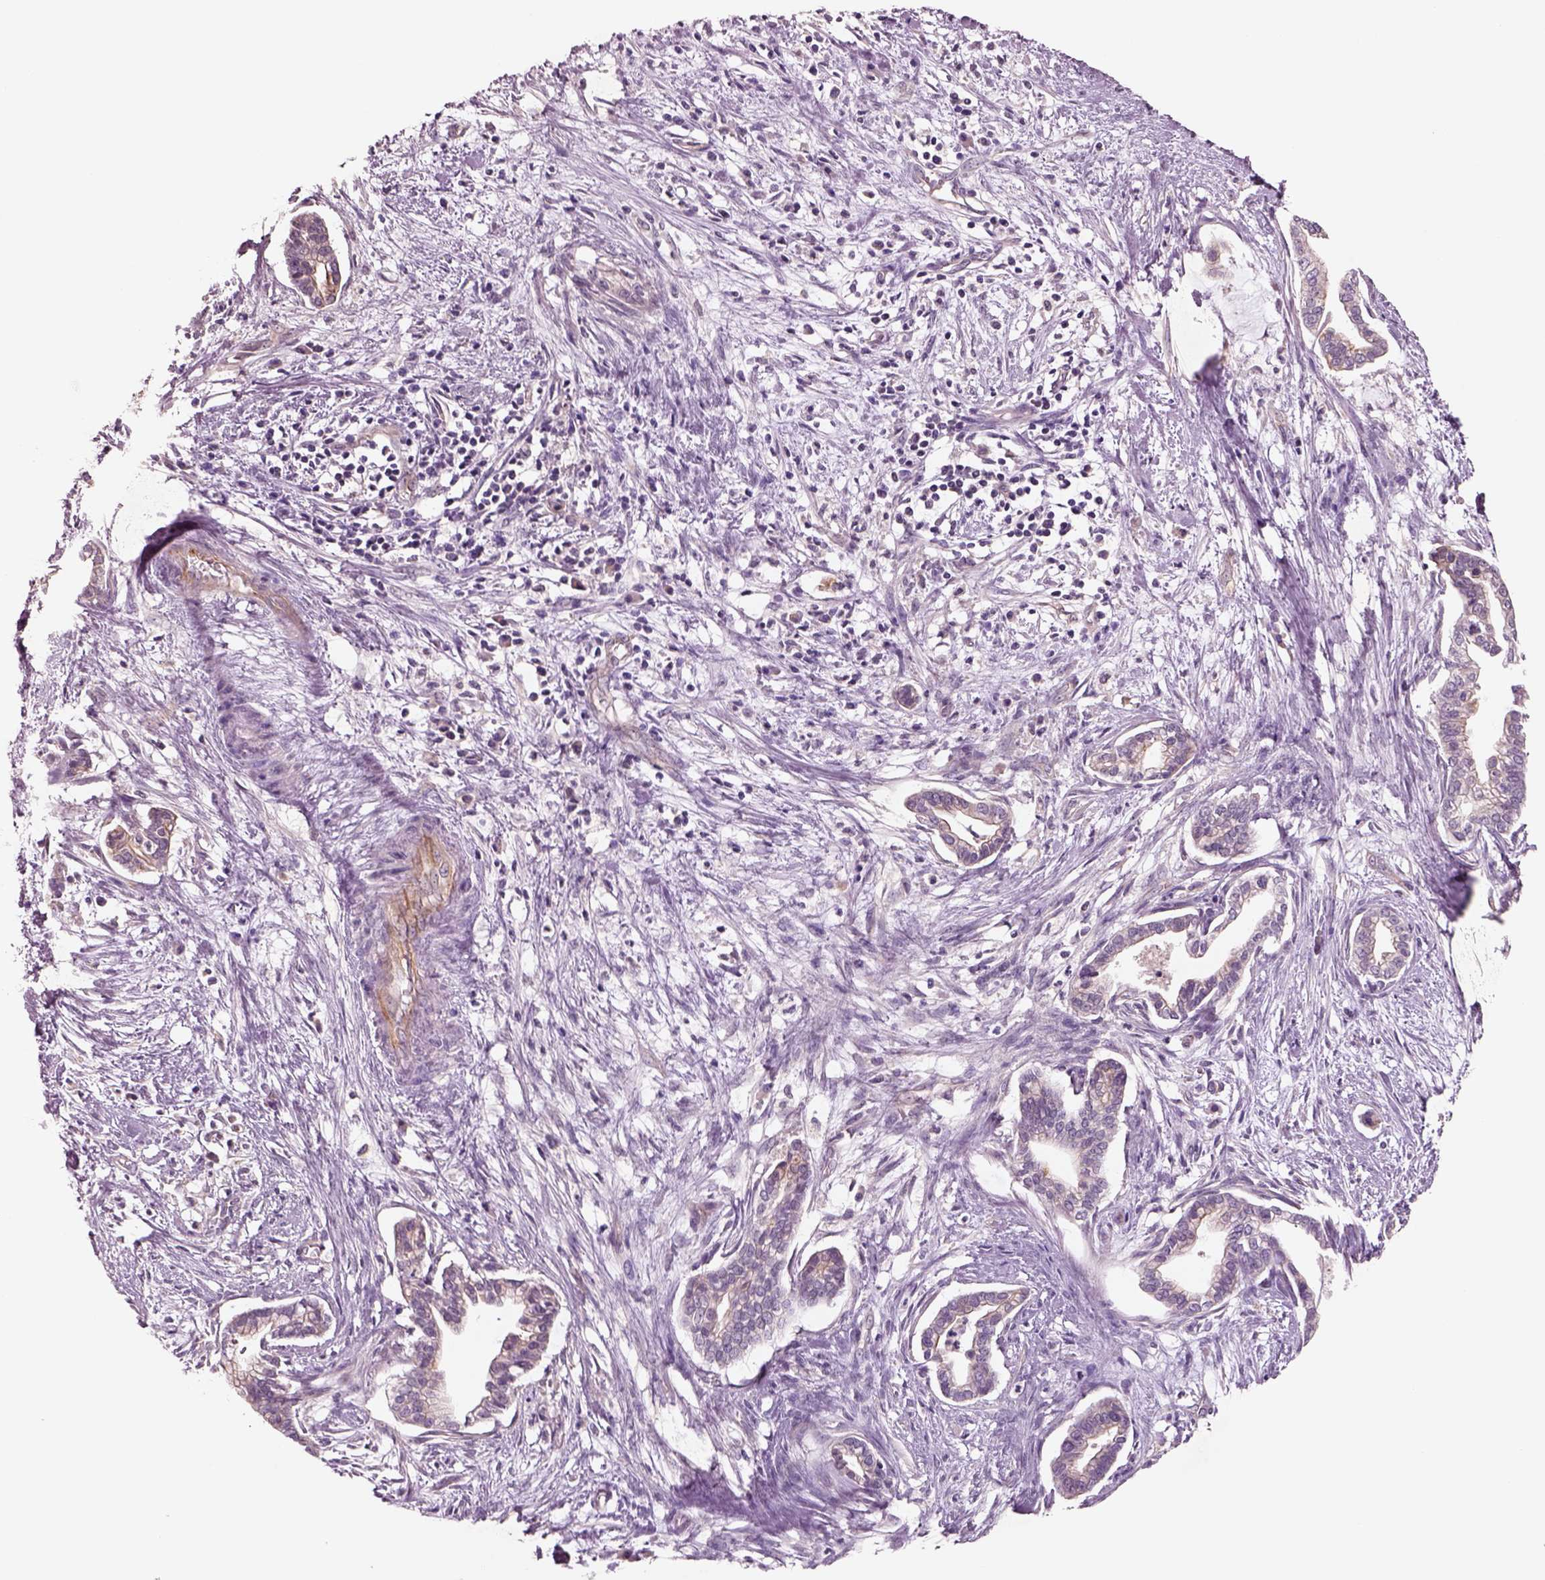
{"staining": {"intensity": "negative", "quantity": "none", "location": "none"}, "tissue": "cervical cancer", "cell_type": "Tumor cells", "image_type": "cancer", "snomed": [{"axis": "morphology", "description": "Adenocarcinoma, NOS"}, {"axis": "topography", "description": "Cervix"}], "caption": "Immunohistochemistry of cervical cancer (adenocarcinoma) exhibits no staining in tumor cells.", "gene": "DUOXA2", "patient": {"sex": "female", "age": 62}}